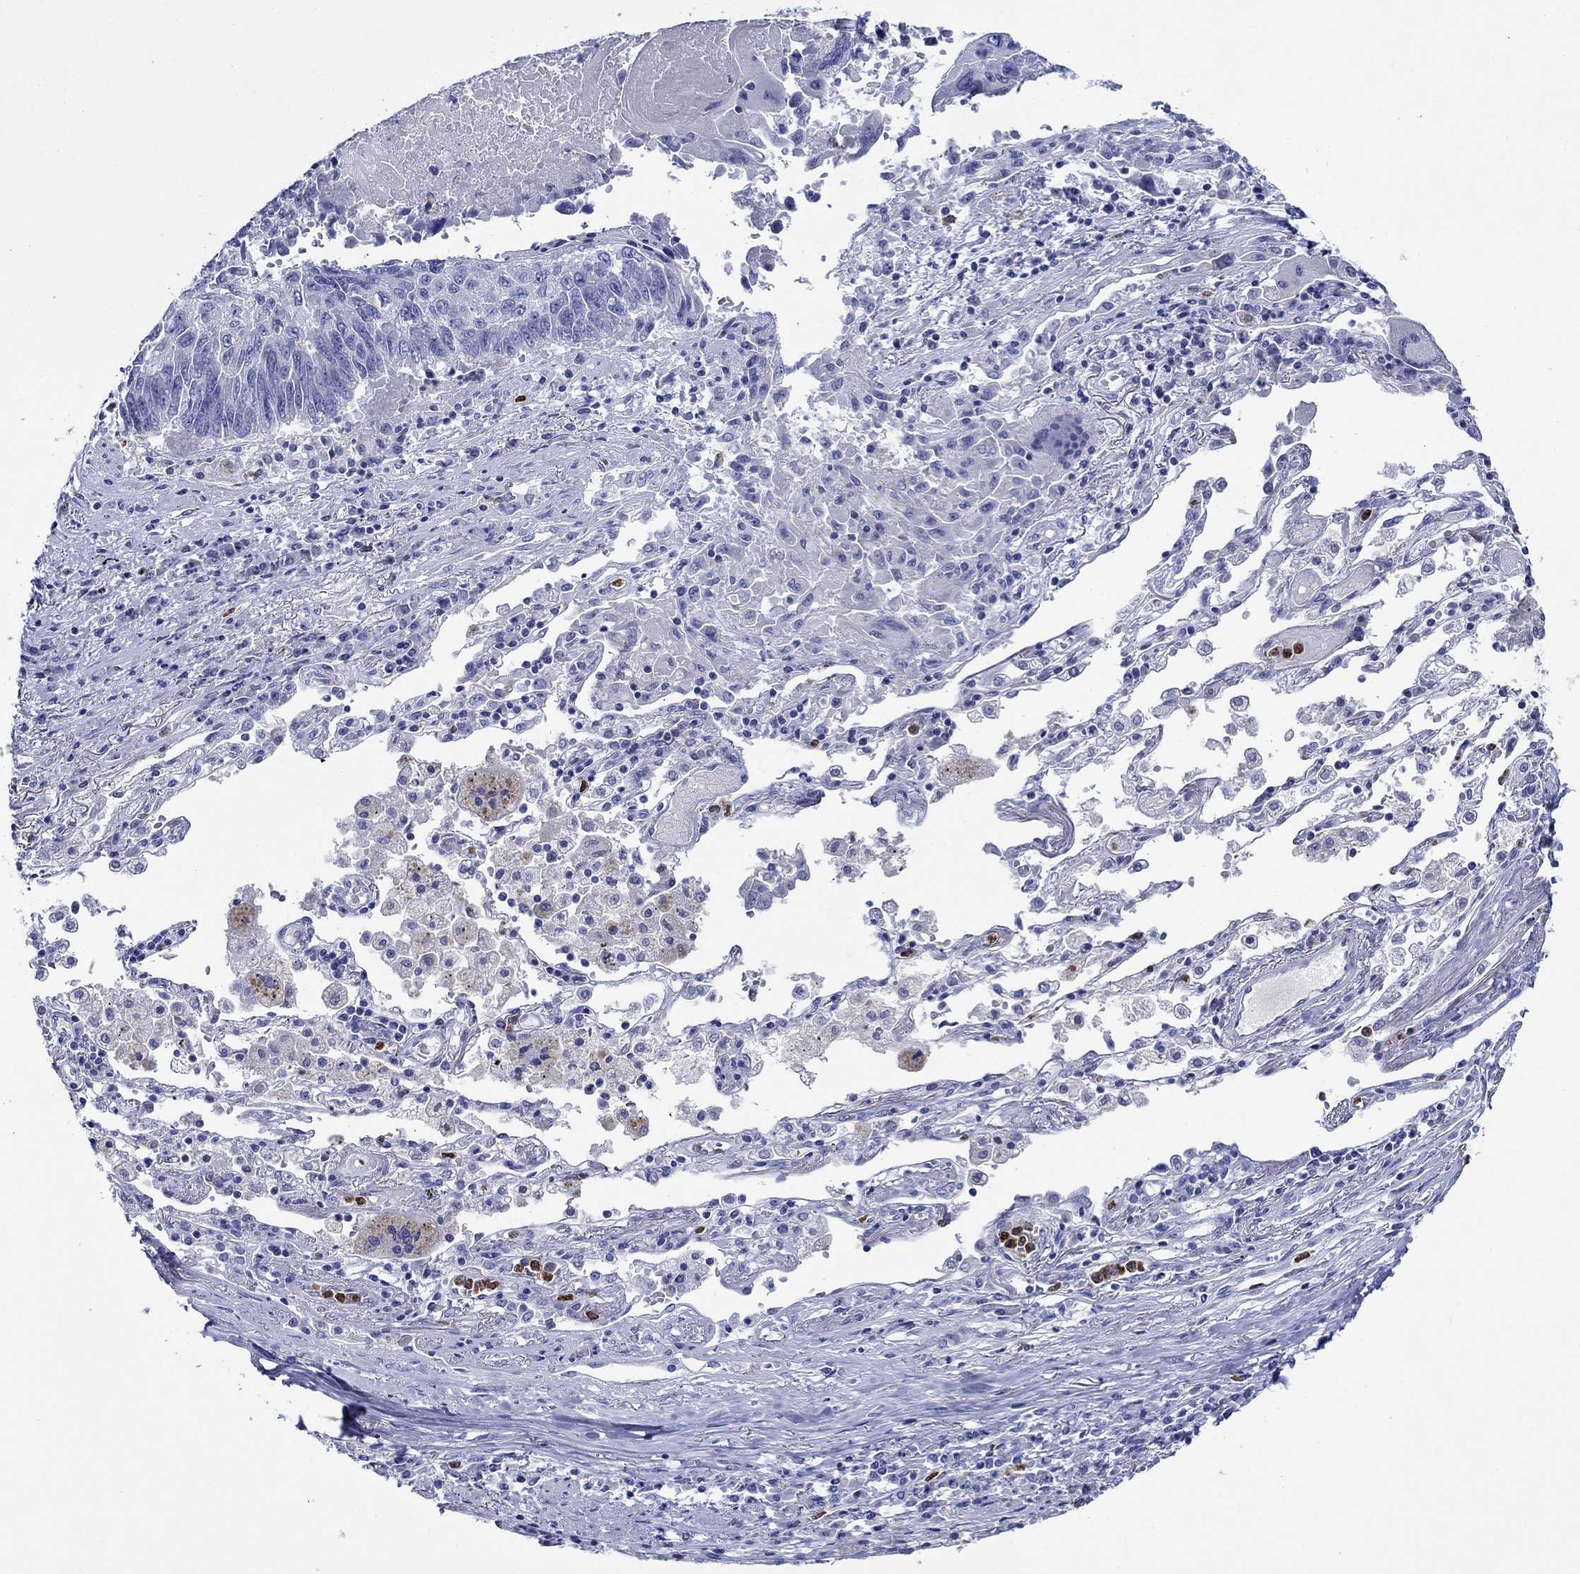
{"staining": {"intensity": "negative", "quantity": "none", "location": "none"}, "tissue": "lung cancer", "cell_type": "Tumor cells", "image_type": "cancer", "snomed": [{"axis": "morphology", "description": "Squamous cell carcinoma, NOS"}, {"axis": "topography", "description": "Lung"}], "caption": "Human lung cancer stained for a protein using immunohistochemistry (IHC) displays no positivity in tumor cells.", "gene": "EPX", "patient": {"sex": "male", "age": 73}}